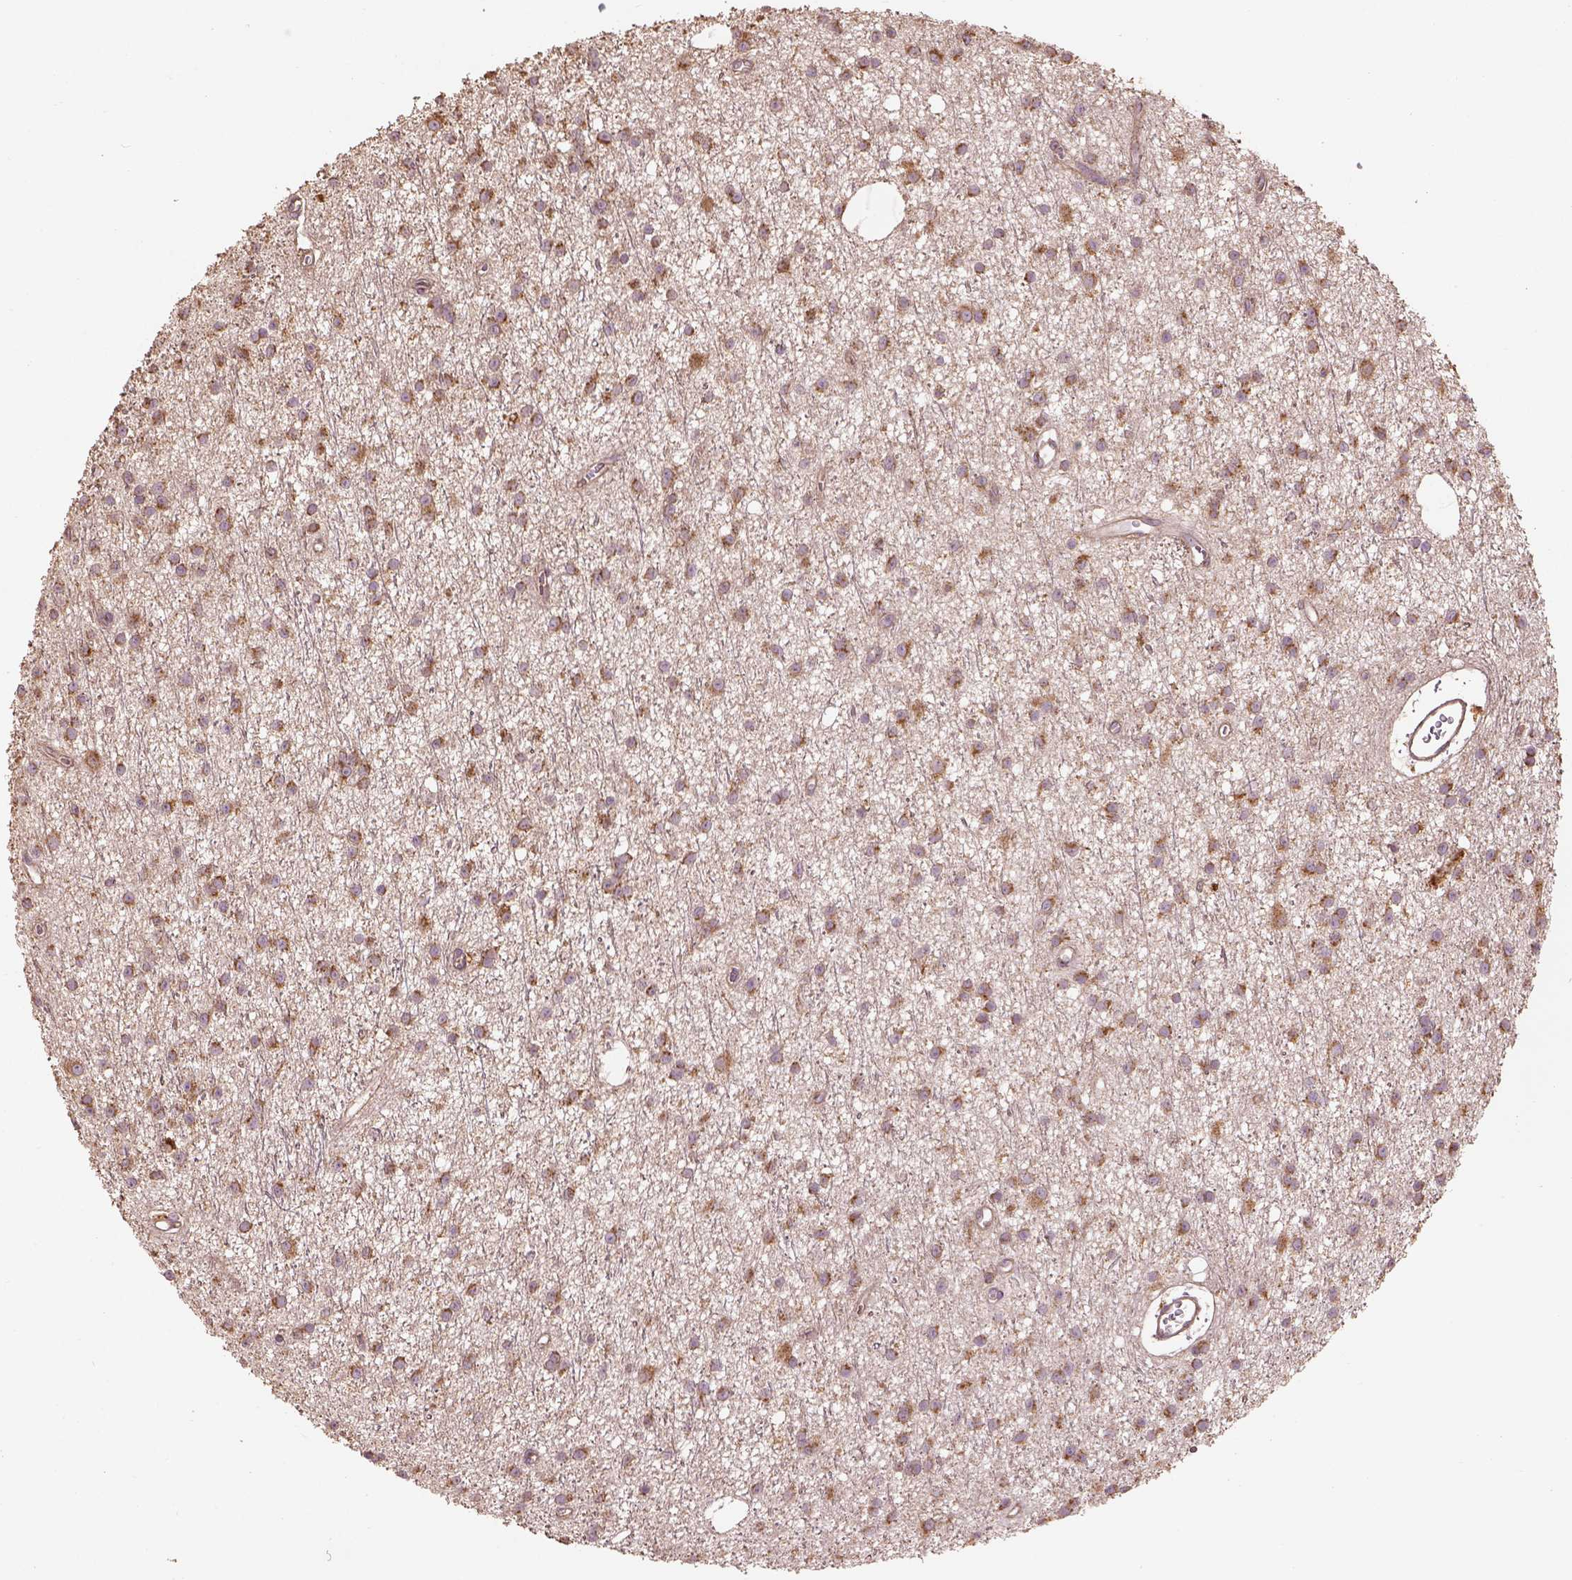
{"staining": {"intensity": "strong", "quantity": ">75%", "location": "cytoplasmic/membranous"}, "tissue": "glioma", "cell_type": "Tumor cells", "image_type": "cancer", "snomed": [{"axis": "morphology", "description": "Glioma, malignant, Low grade"}, {"axis": "topography", "description": "Brain"}], "caption": "Protein expression analysis of glioma reveals strong cytoplasmic/membranous staining in approximately >75% of tumor cells.", "gene": "AP1B1", "patient": {"sex": "male", "age": 27}}